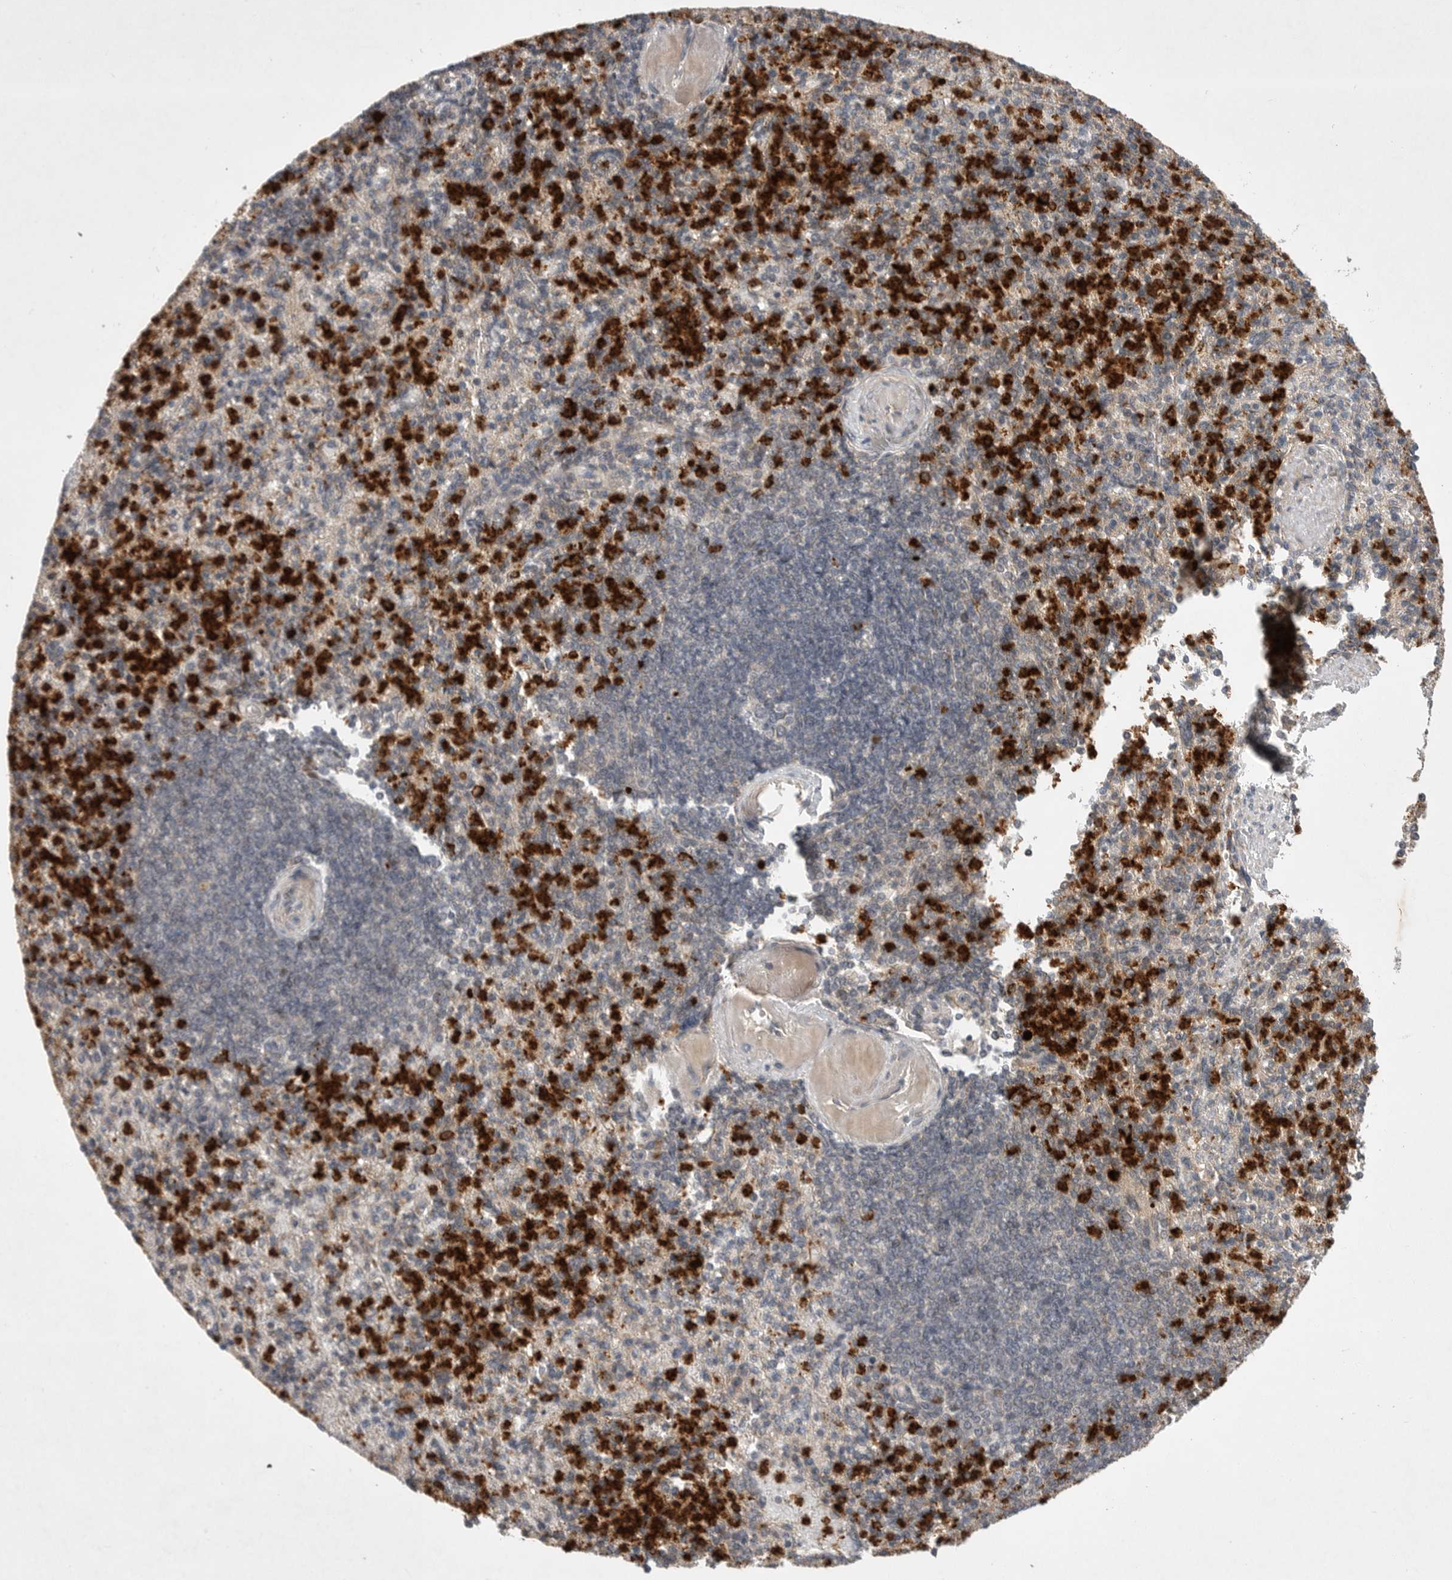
{"staining": {"intensity": "strong", "quantity": "25%-75%", "location": "cytoplasmic/membranous"}, "tissue": "spleen", "cell_type": "Cells in red pulp", "image_type": "normal", "snomed": [{"axis": "morphology", "description": "Normal tissue, NOS"}, {"axis": "topography", "description": "Spleen"}], "caption": "Normal spleen demonstrates strong cytoplasmic/membranous expression in about 25%-75% of cells in red pulp, visualized by immunohistochemistry.", "gene": "UBE3D", "patient": {"sex": "female", "age": 74}}